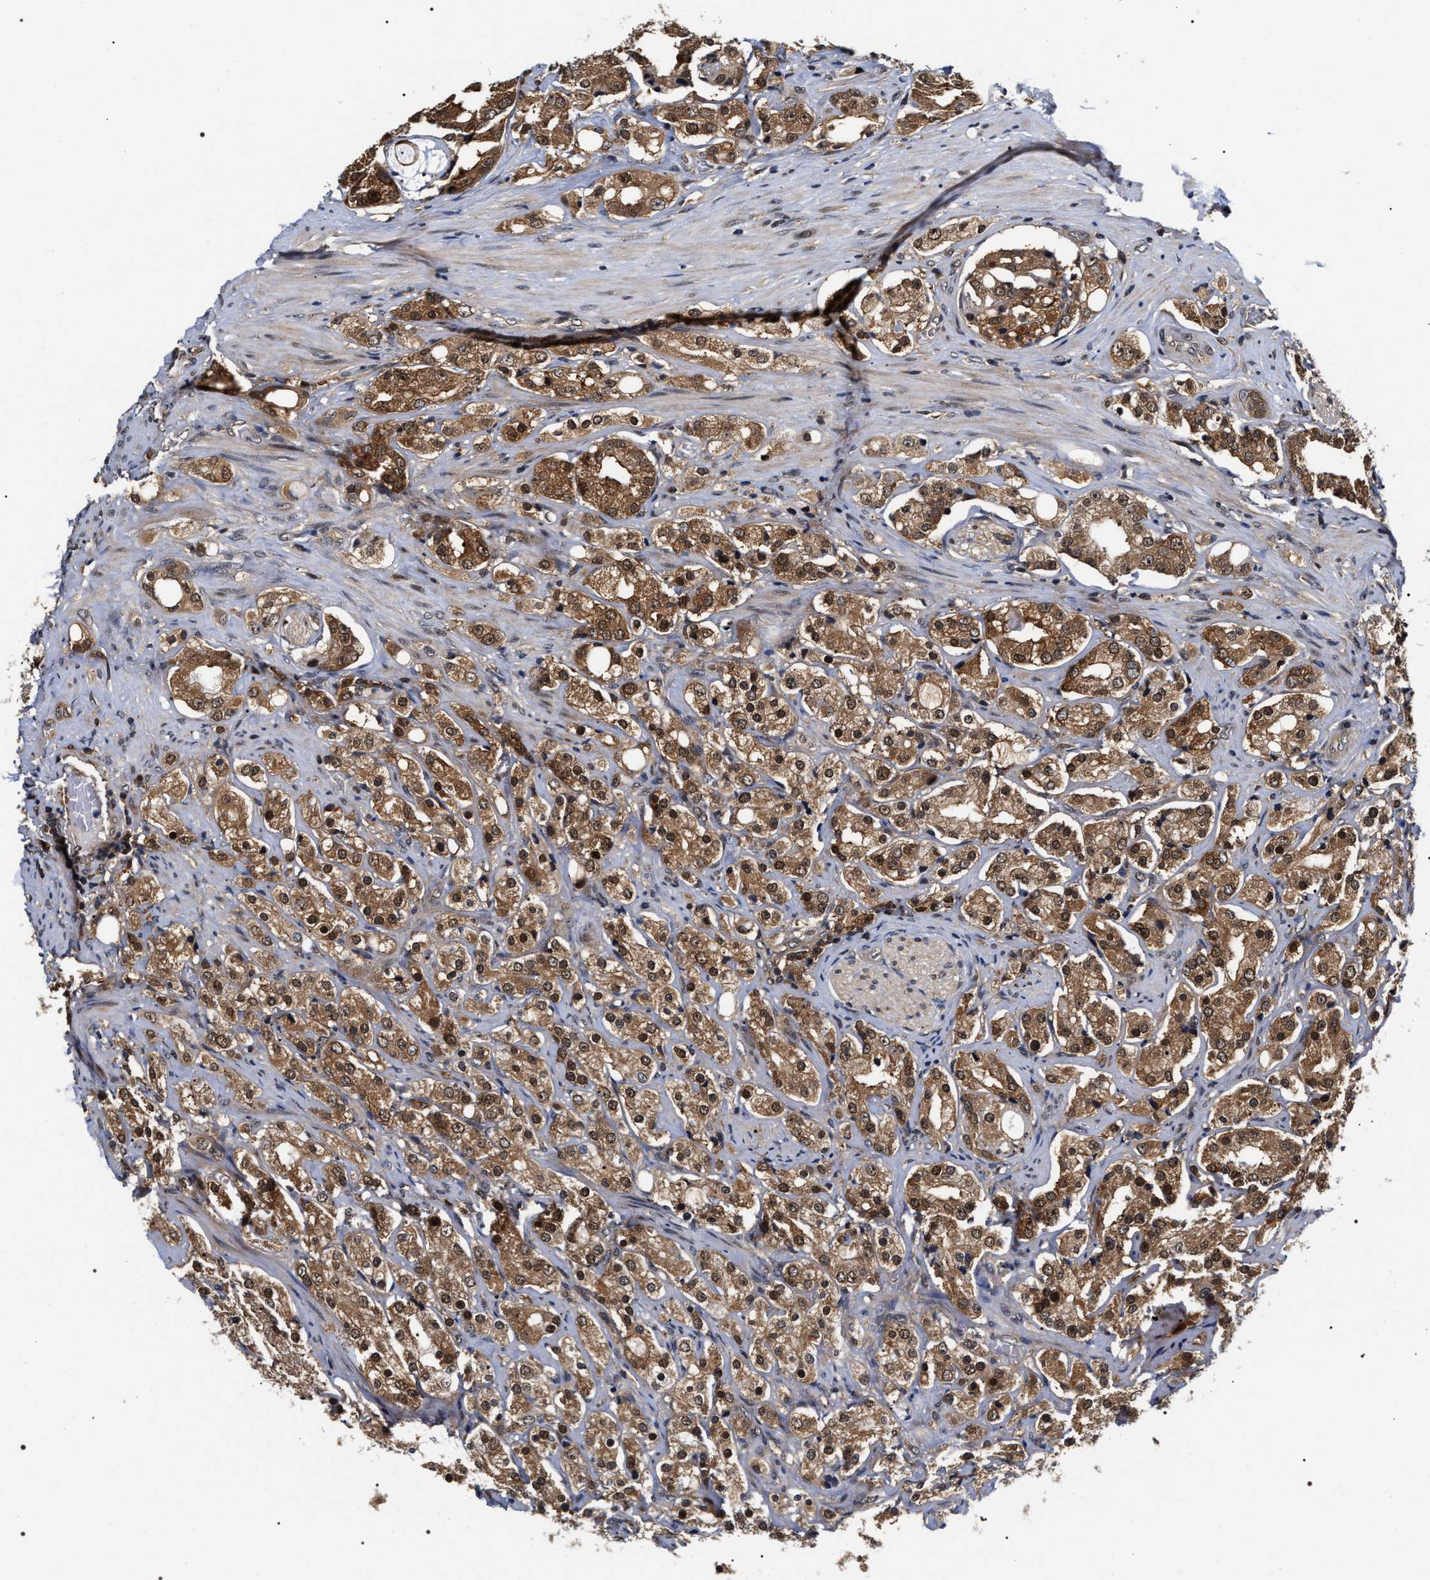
{"staining": {"intensity": "strong", "quantity": ">75%", "location": "cytoplasmic/membranous,nuclear"}, "tissue": "prostate cancer", "cell_type": "Tumor cells", "image_type": "cancer", "snomed": [{"axis": "morphology", "description": "Adenocarcinoma, High grade"}, {"axis": "topography", "description": "Prostate"}], "caption": "This photomicrograph shows prostate adenocarcinoma (high-grade) stained with IHC to label a protein in brown. The cytoplasmic/membranous and nuclear of tumor cells show strong positivity for the protein. Nuclei are counter-stained blue.", "gene": "BAG6", "patient": {"sex": "male", "age": 68}}